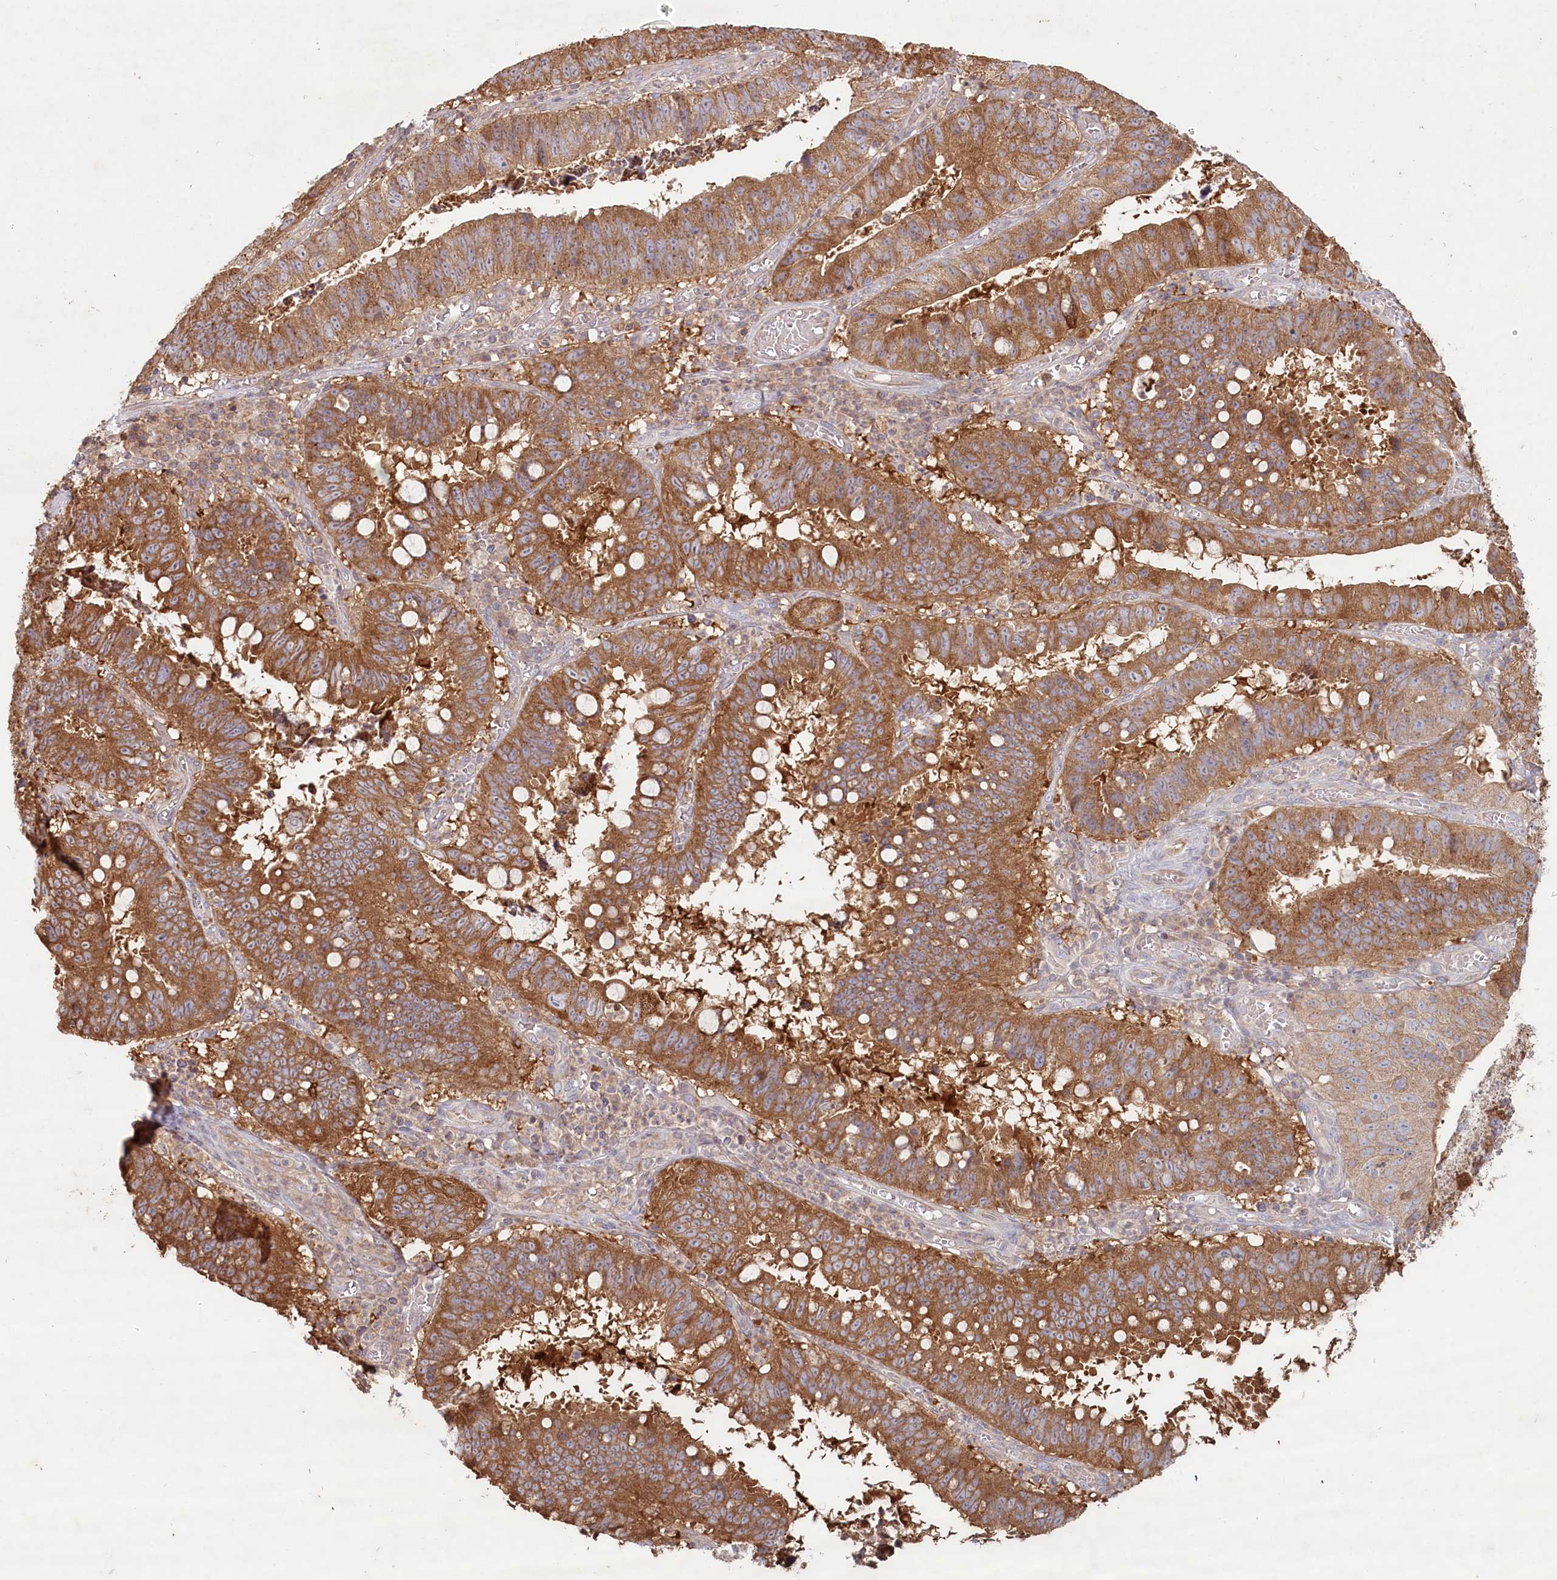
{"staining": {"intensity": "moderate", "quantity": ">75%", "location": "cytoplasmic/membranous"}, "tissue": "stomach cancer", "cell_type": "Tumor cells", "image_type": "cancer", "snomed": [{"axis": "morphology", "description": "Adenocarcinoma, NOS"}, {"axis": "topography", "description": "Stomach"}], "caption": "A brown stain shows moderate cytoplasmic/membranous expression of a protein in human stomach cancer tumor cells. (Stains: DAB (3,3'-diaminobenzidine) in brown, nuclei in blue, Microscopy: brightfield microscopy at high magnification).", "gene": "HAL", "patient": {"sex": "male", "age": 59}}